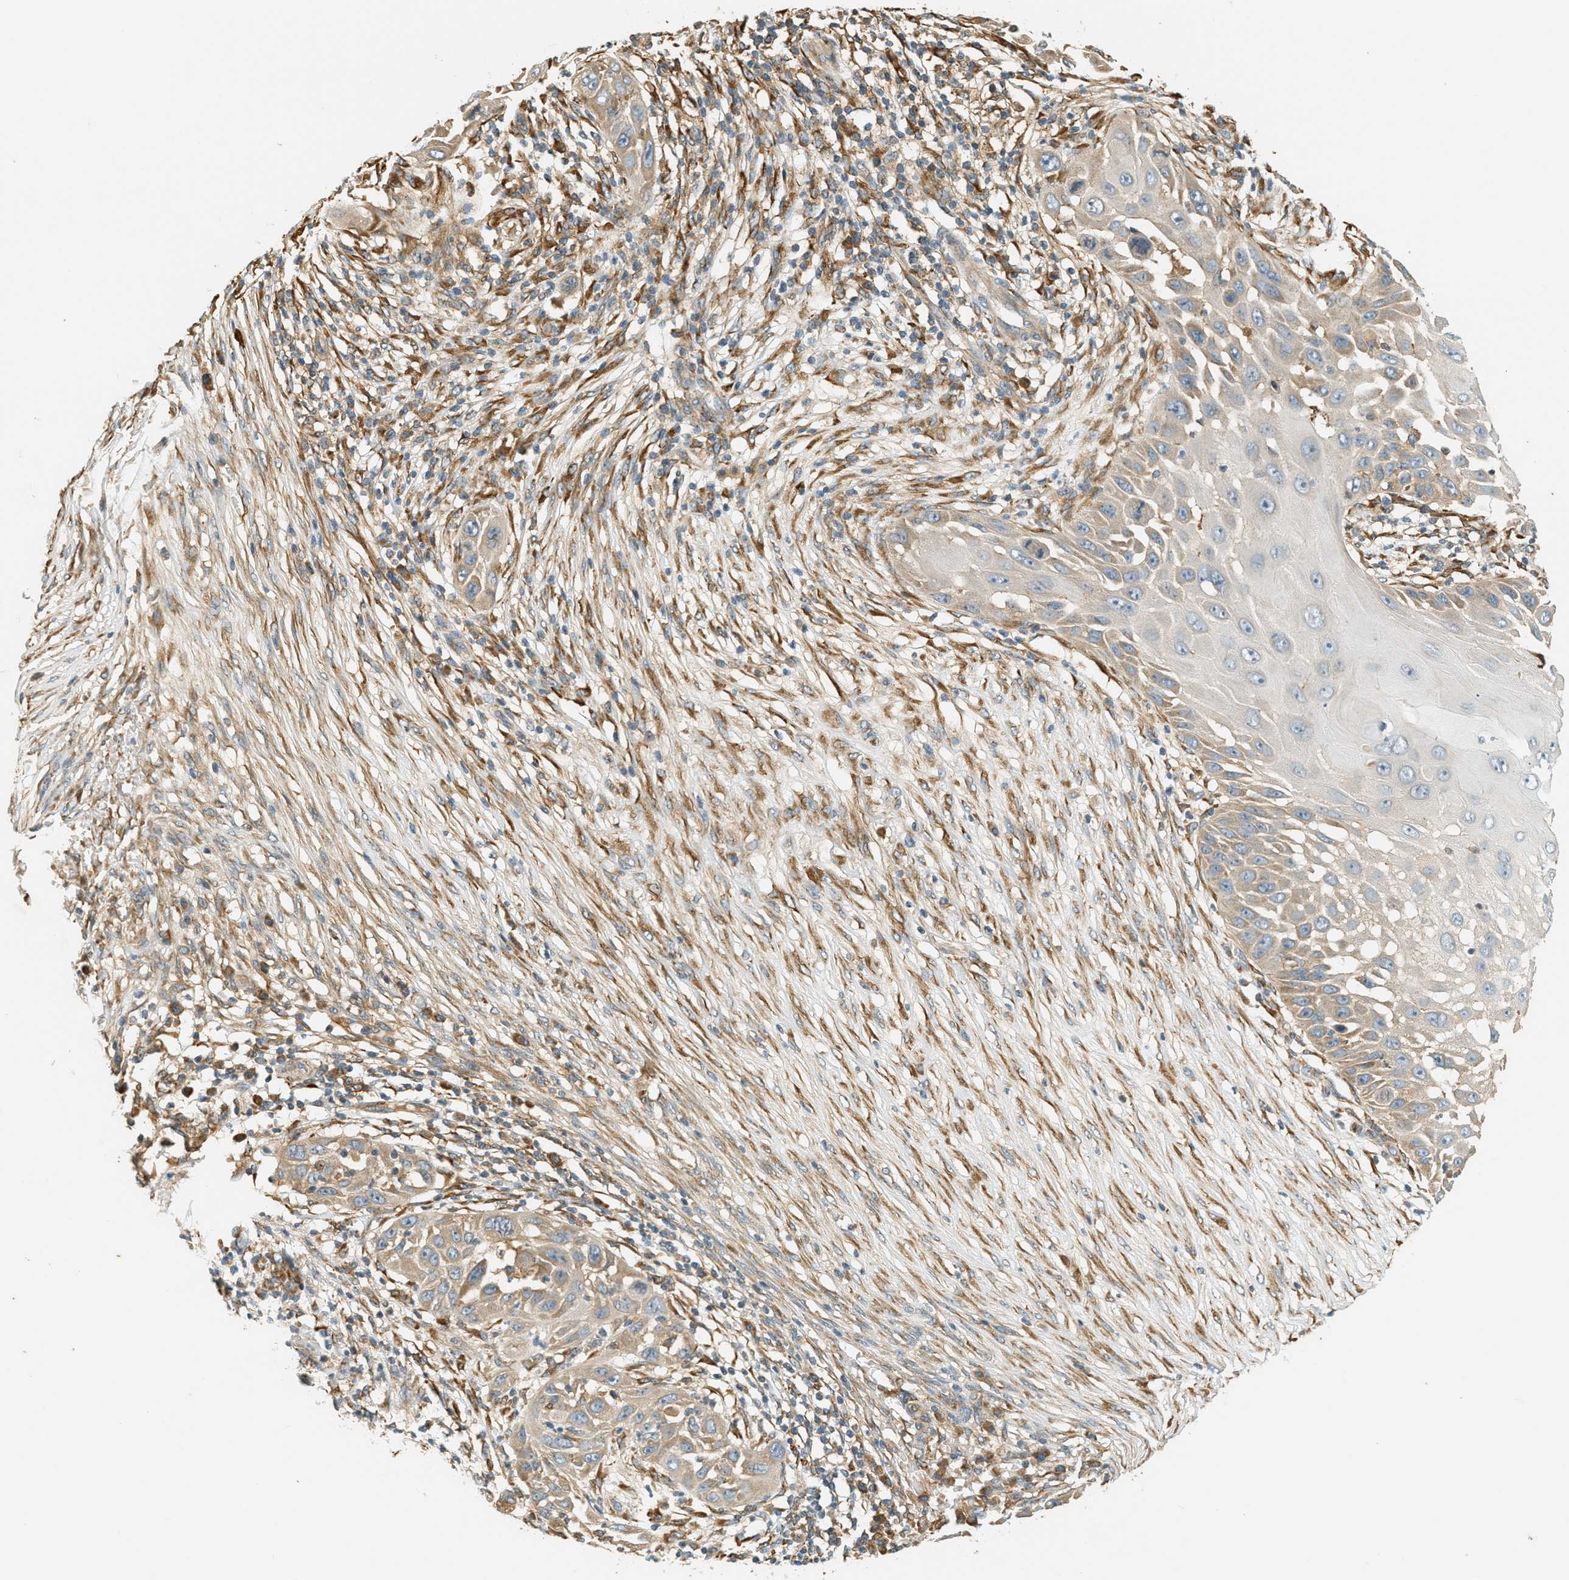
{"staining": {"intensity": "weak", "quantity": "<25%", "location": "cytoplasmic/membranous"}, "tissue": "skin cancer", "cell_type": "Tumor cells", "image_type": "cancer", "snomed": [{"axis": "morphology", "description": "Squamous cell carcinoma, NOS"}, {"axis": "topography", "description": "Skin"}], "caption": "Tumor cells show no significant protein expression in skin cancer (squamous cell carcinoma). Brightfield microscopy of IHC stained with DAB (brown) and hematoxylin (blue), captured at high magnification.", "gene": "PDK1", "patient": {"sex": "female", "age": 44}}